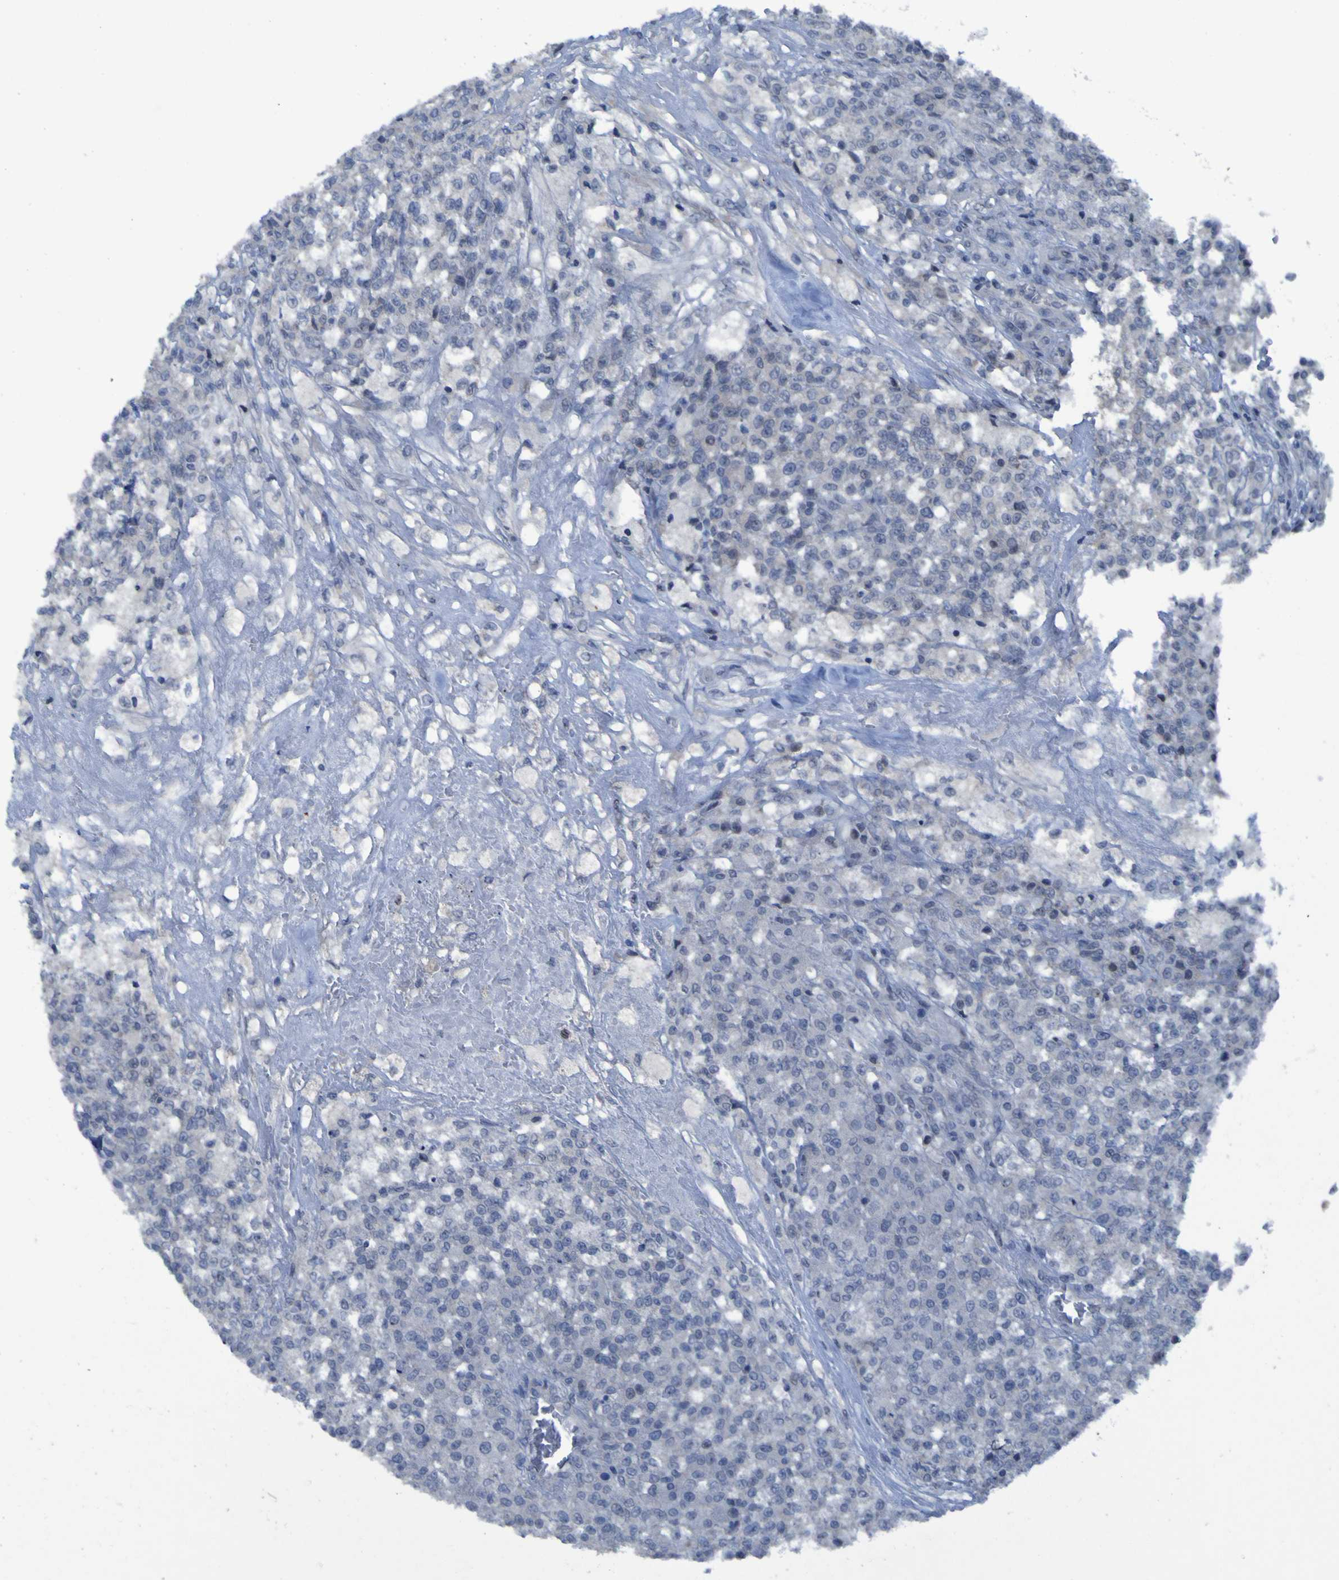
{"staining": {"intensity": "negative", "quantity": "none", "location": "none"}, "tissue": "testis cancer", "cell_type": "Tumor cells", "image_type": "cancer", "snomed": [{"axis": "morphology", "description": "Seminoma, NOS"}, {"axis": "topography", "description": "Testis"}], "caption": "A high-resolution photomicrograph shows immunohistochemistry staining of seminoma (testis), which demonstrates no significant expression in tumor cells.", "gene": "CLDN18", "patient": {"sex": "male", "age": 59}}